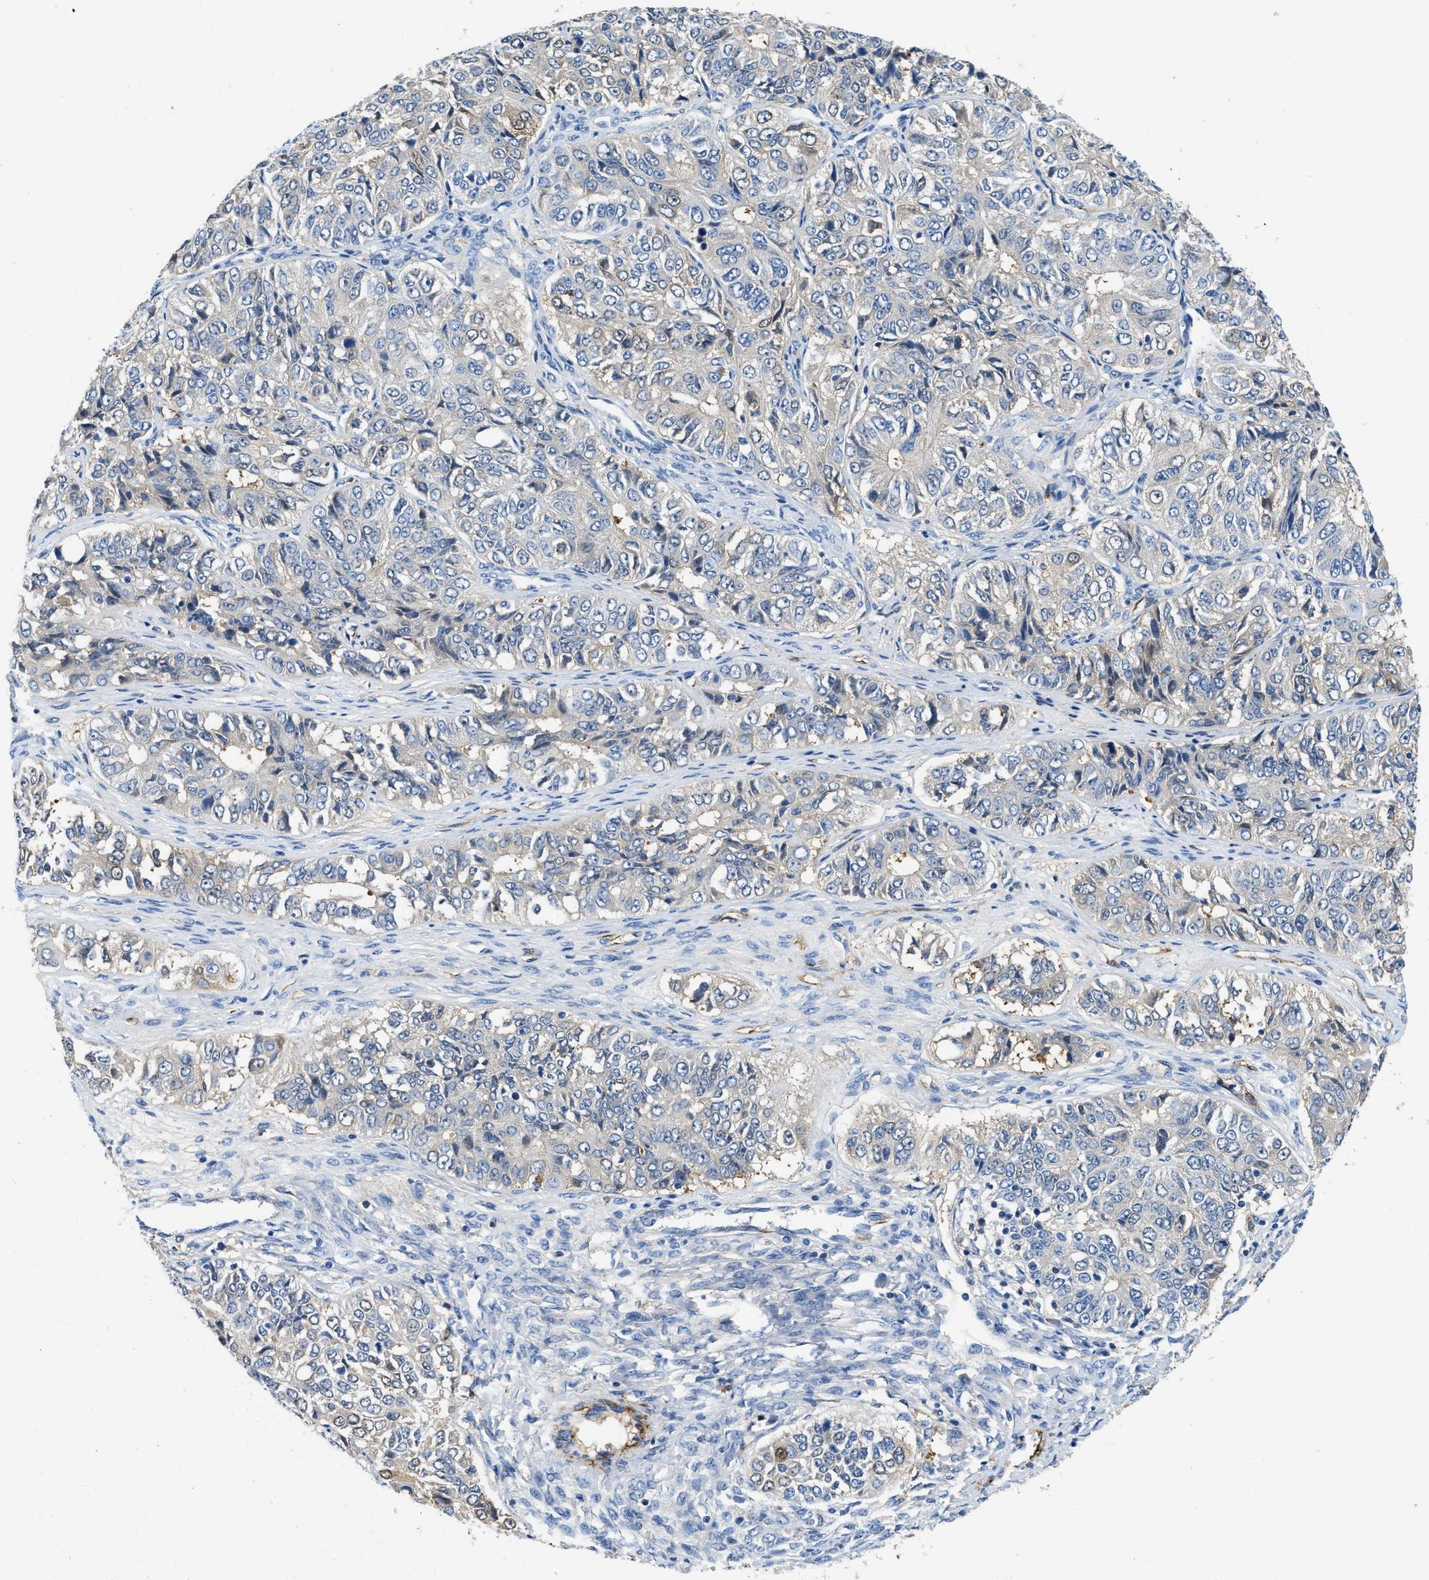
{"staining": {"intensity": "negative", "quantity": "none", "location": "none"}, "tissue": "ovarian cancer", "cell_type": "Tumor cells", "image_type": "cancer", "snomed": [{"axis": "morphology", "description": "Carcinoma, endometroid"}, {"axis": "topography", "description": "Ovary"}], "caption": "Tumor cells are negative for protein expression in human ovarian cancer (endometroid carcinoma). (DAB IHC, high magnification).", "gene": "SPEG", "patient": {"sex": "female", "age": 51}}